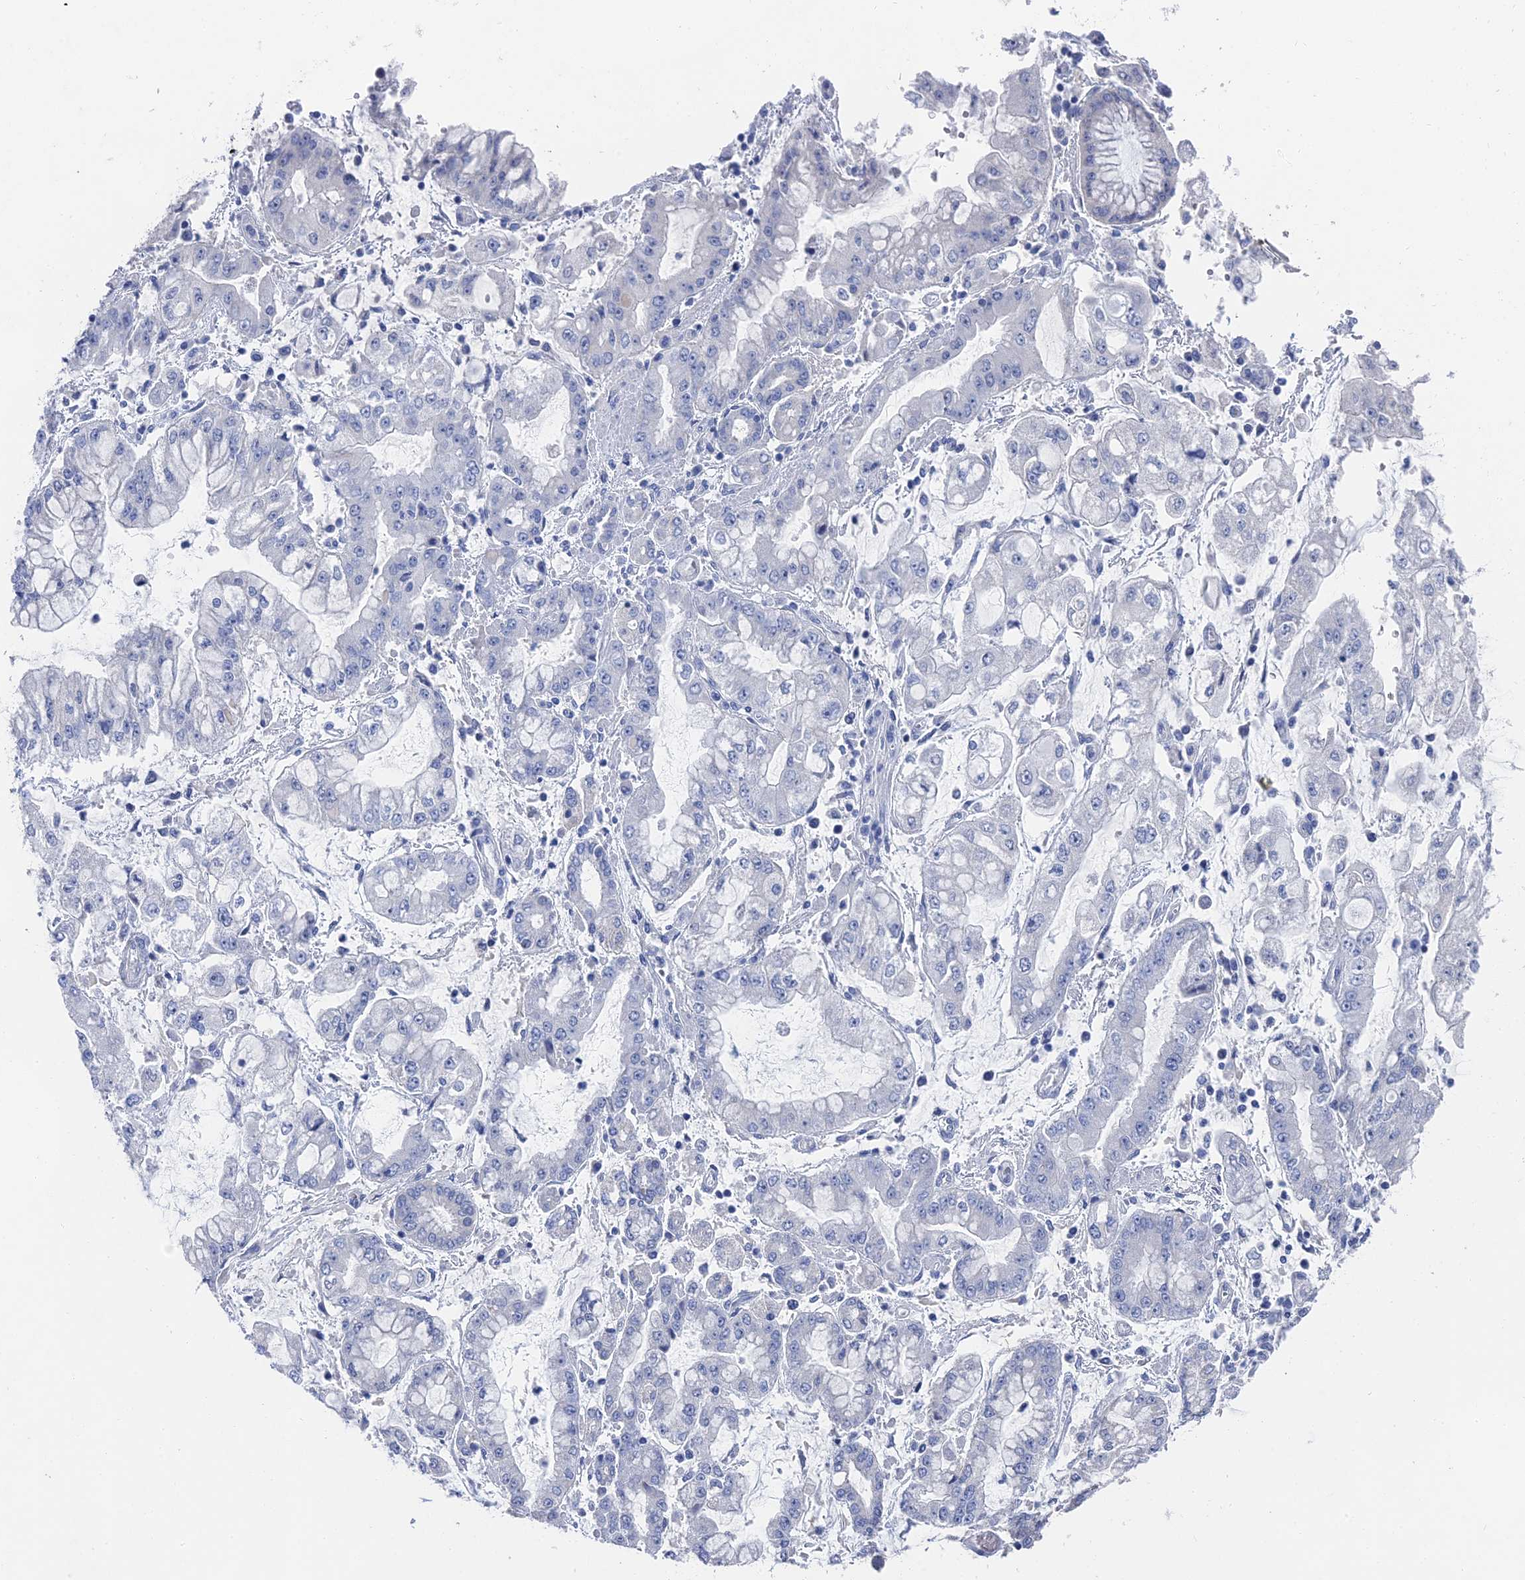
{"staining": {"intensity": "negative", "quantity": "none", "location": "none"}, "tissue": "stomach cancer", "cell_type": "Tumor cells", "image_type": "cancer", "snomed": [{"axis": "morphology", "description": "Adenocarcinoma, NOS"}, {"axis": "topography", "description": "Stomach"}], "caption": "The micrograph reveals no staining of tumor cells in adenocarcinoma (stomach).", "gene": "GFAP", "patient": {"sex": "male", "age": 76}}